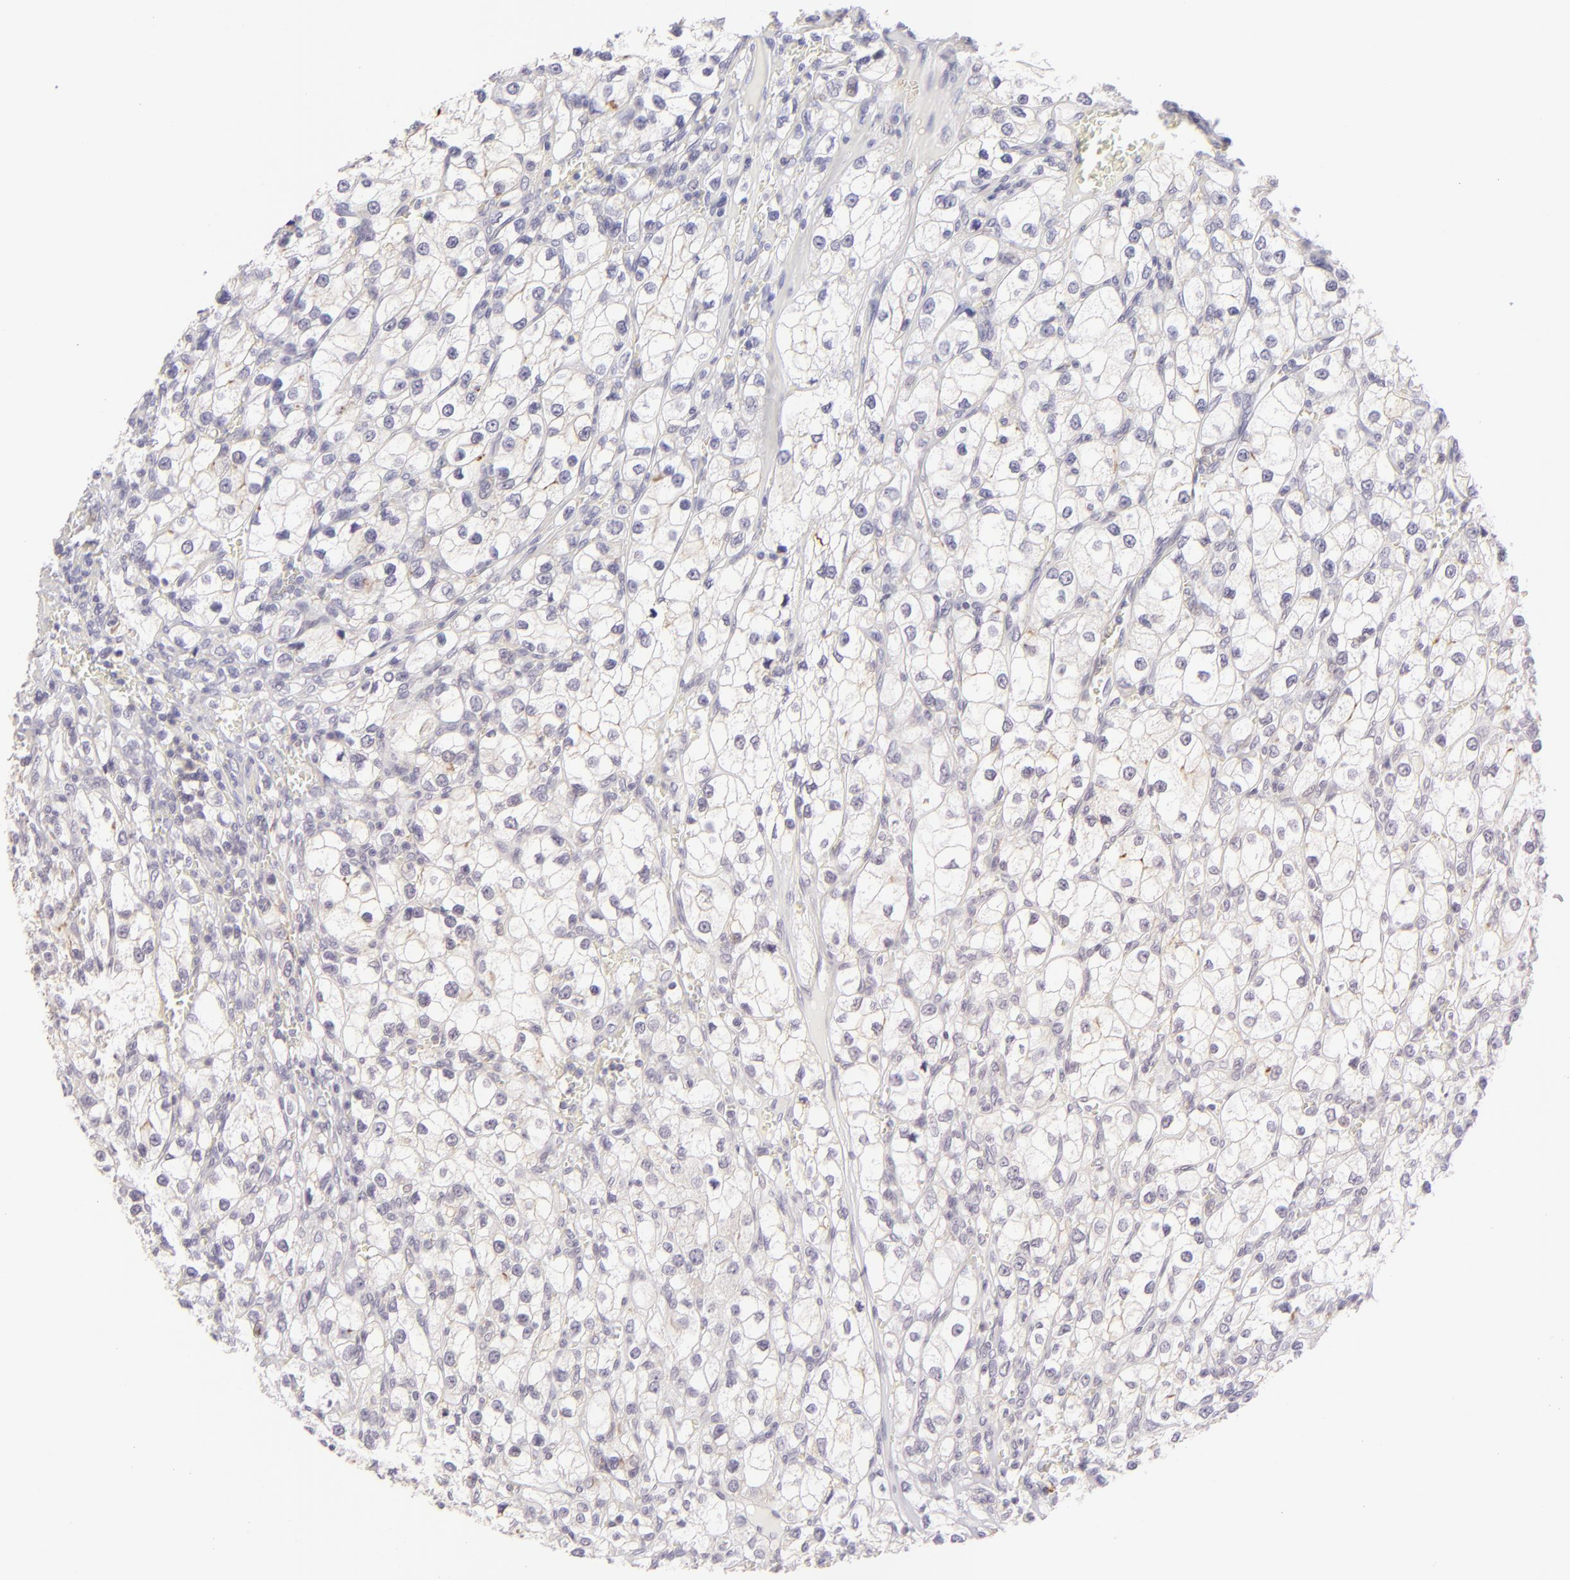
{"staining": {"intensity": "moderate", "quantity": "<25%", "location": "cytoplasmic/membranous"}, "tissue": "renal cancer", "cell_type": "Tumor cells", "image_type": "cancer", "snomed": [{"axis": "morphology", "description": "Adenocarcinoma, NOS"}, {"axis": "topography", "description": "Kidney"}], "caption": "Protein staining of renal cancer tissue demonstrates moderate cytoplasmic/membranous positivity in approximately <25% of tumor cells. The protein of interest is stained brown, and the nuclei are stained in blue (DAB IHC with brightfield microscopy, high magnification).", "gene": "CLDN4", "patient": {"sex": "female", "age": 62}}